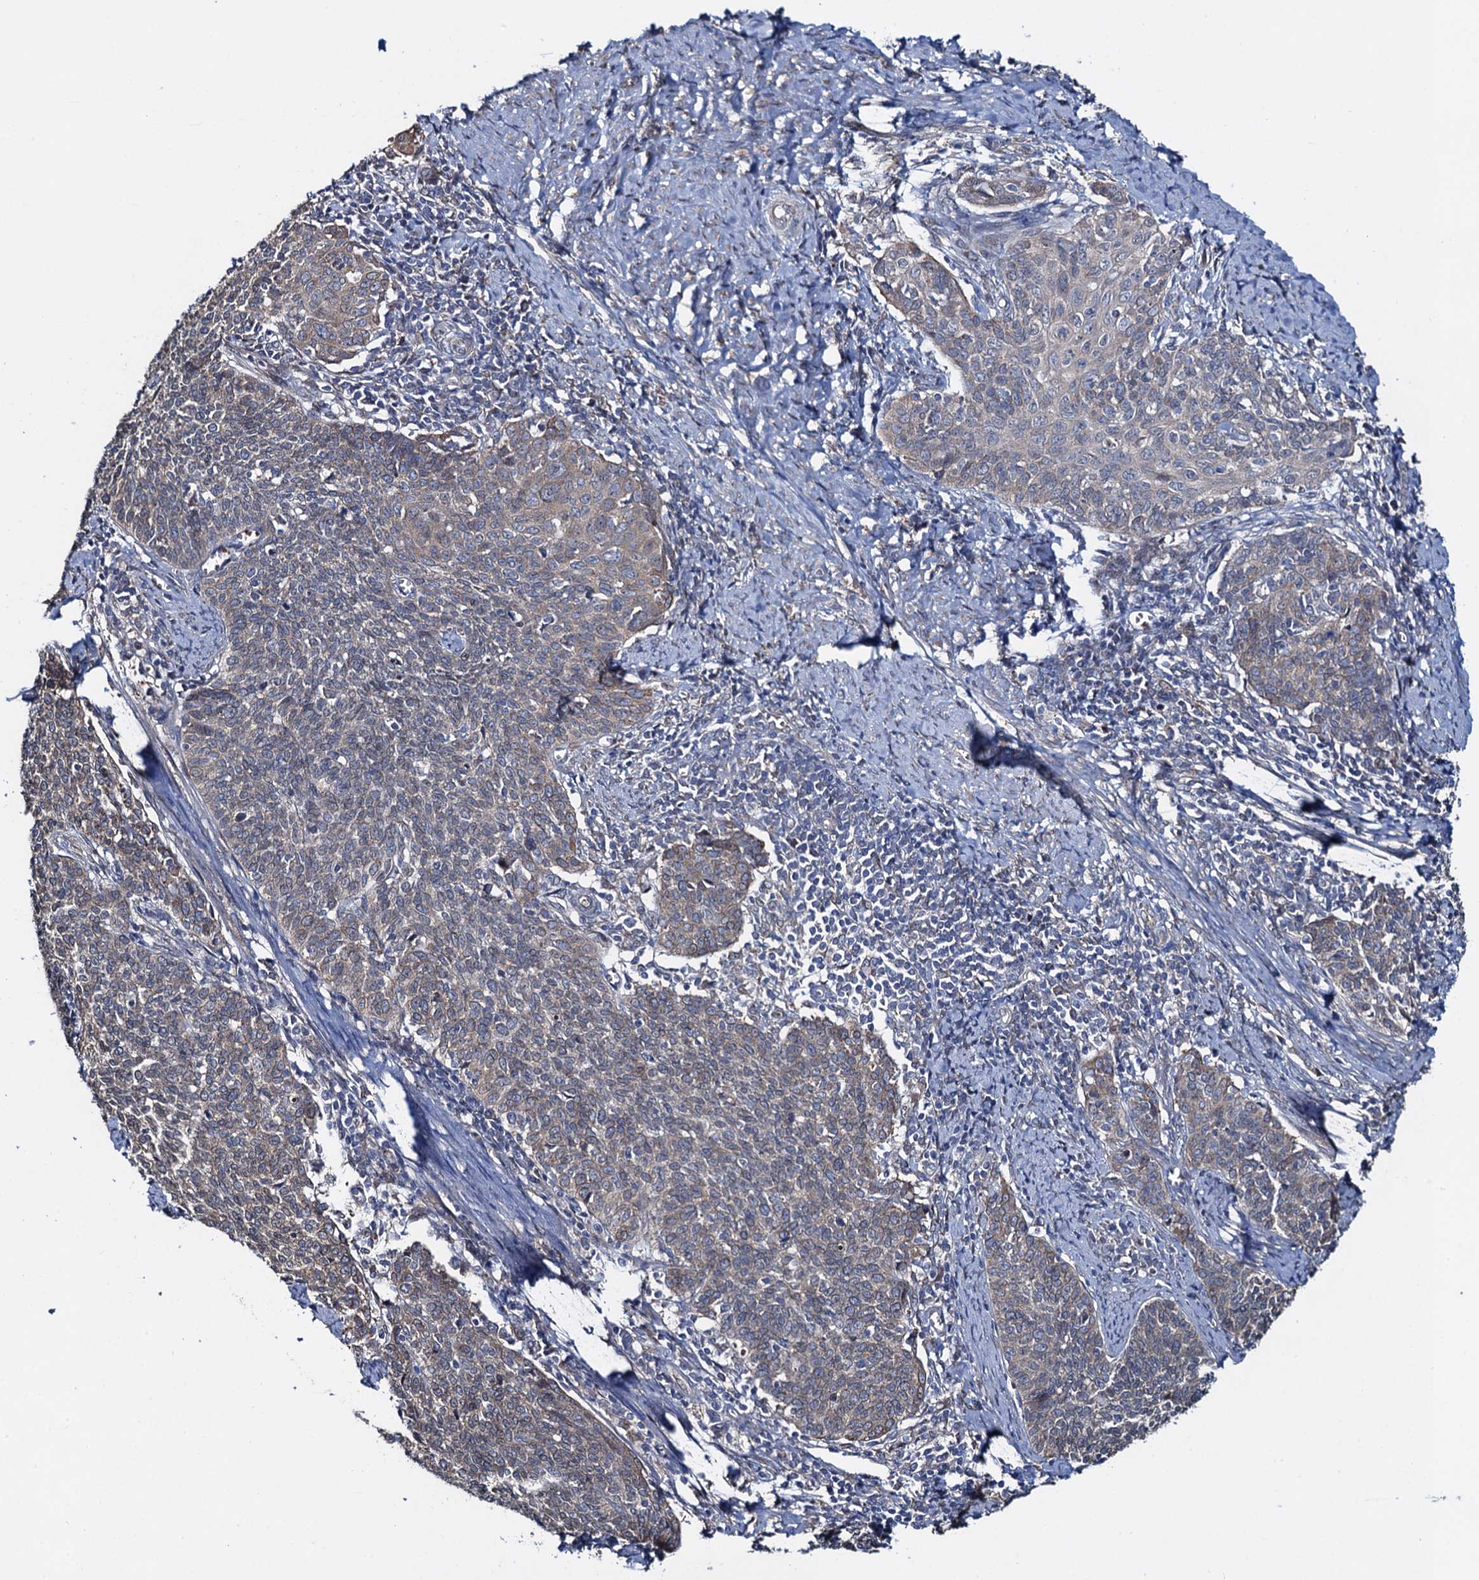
{"staining": {"intensity": "weak", "quantity": "<25%", "location": "cytoplasmic/membranous"}, "tissue": "cervical cancer", "cell_type": "Tumor cells", "image_type": "cancer", "snomed": [{"axis": "morphology", "description": "Squamous cell carcinoma, NOS"}, {"axis": "topography", "description": "Cervix"}], "caption": "Immunohistochemistry (IHC) image of neoplastic tissue: cervical cancer (squamous cell carcinoma) stained with DAB shows no significant protein staining in tumor cells.", "gene": "EVX2", "patient": {"sex": "female", "age": 39}}